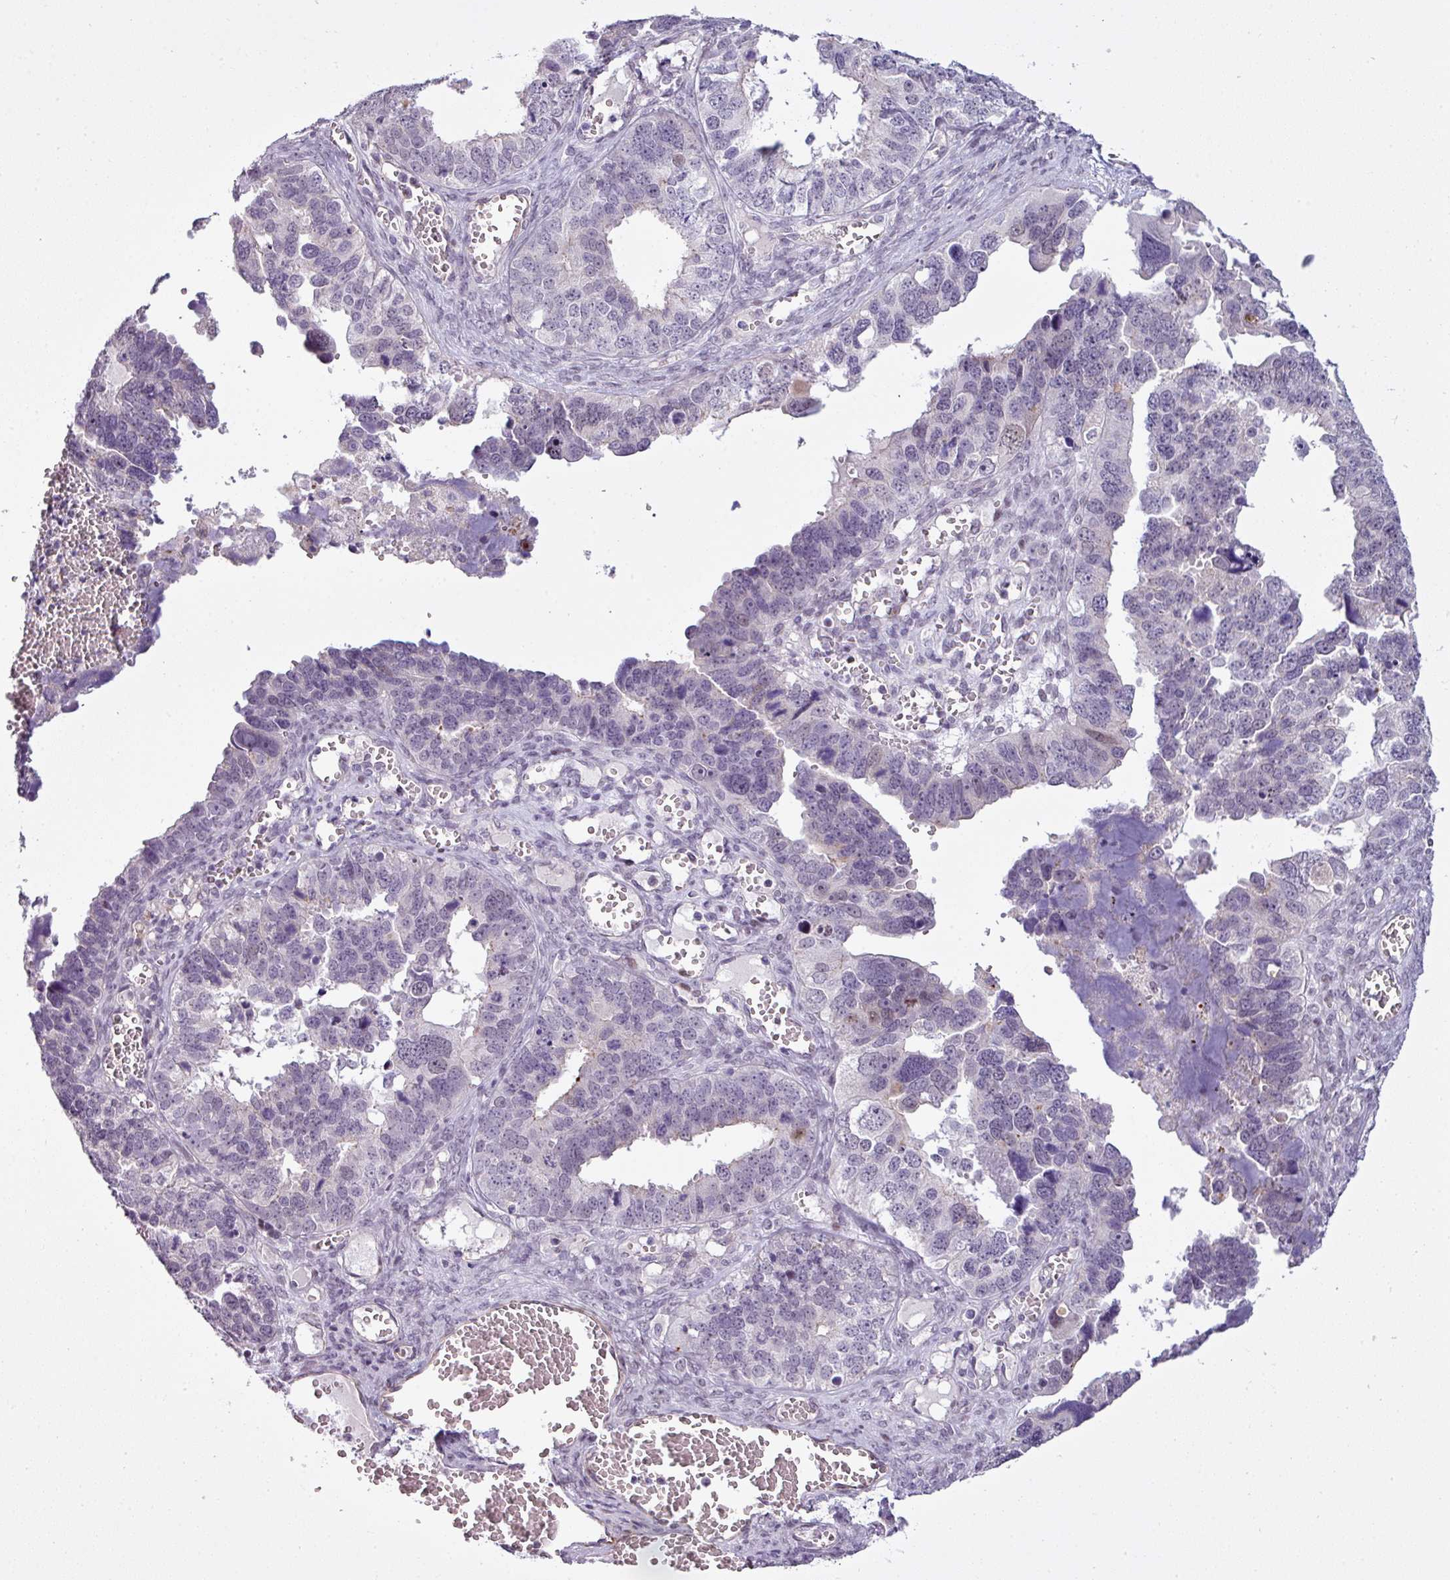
{"staining": {"intensity": "negative", "quantity": "none", "location": "none"}, "tissue": "ovarian cancer", "cell_type": "Tumor cells", "image_type": "cancer", "snomed": [{"axis": "morphology", "description": "Cystadenocarcinoma, serous, NOS"}, {"axis": "topography", "description": "Ovary"}], "caption": "Ovarian serous cystadenocarcinoma was stained to show a protein in brown. There is no significant expression in tumor cells.", "gene": "ZNF688", "patient": {"sex": "female", "age": 76}}